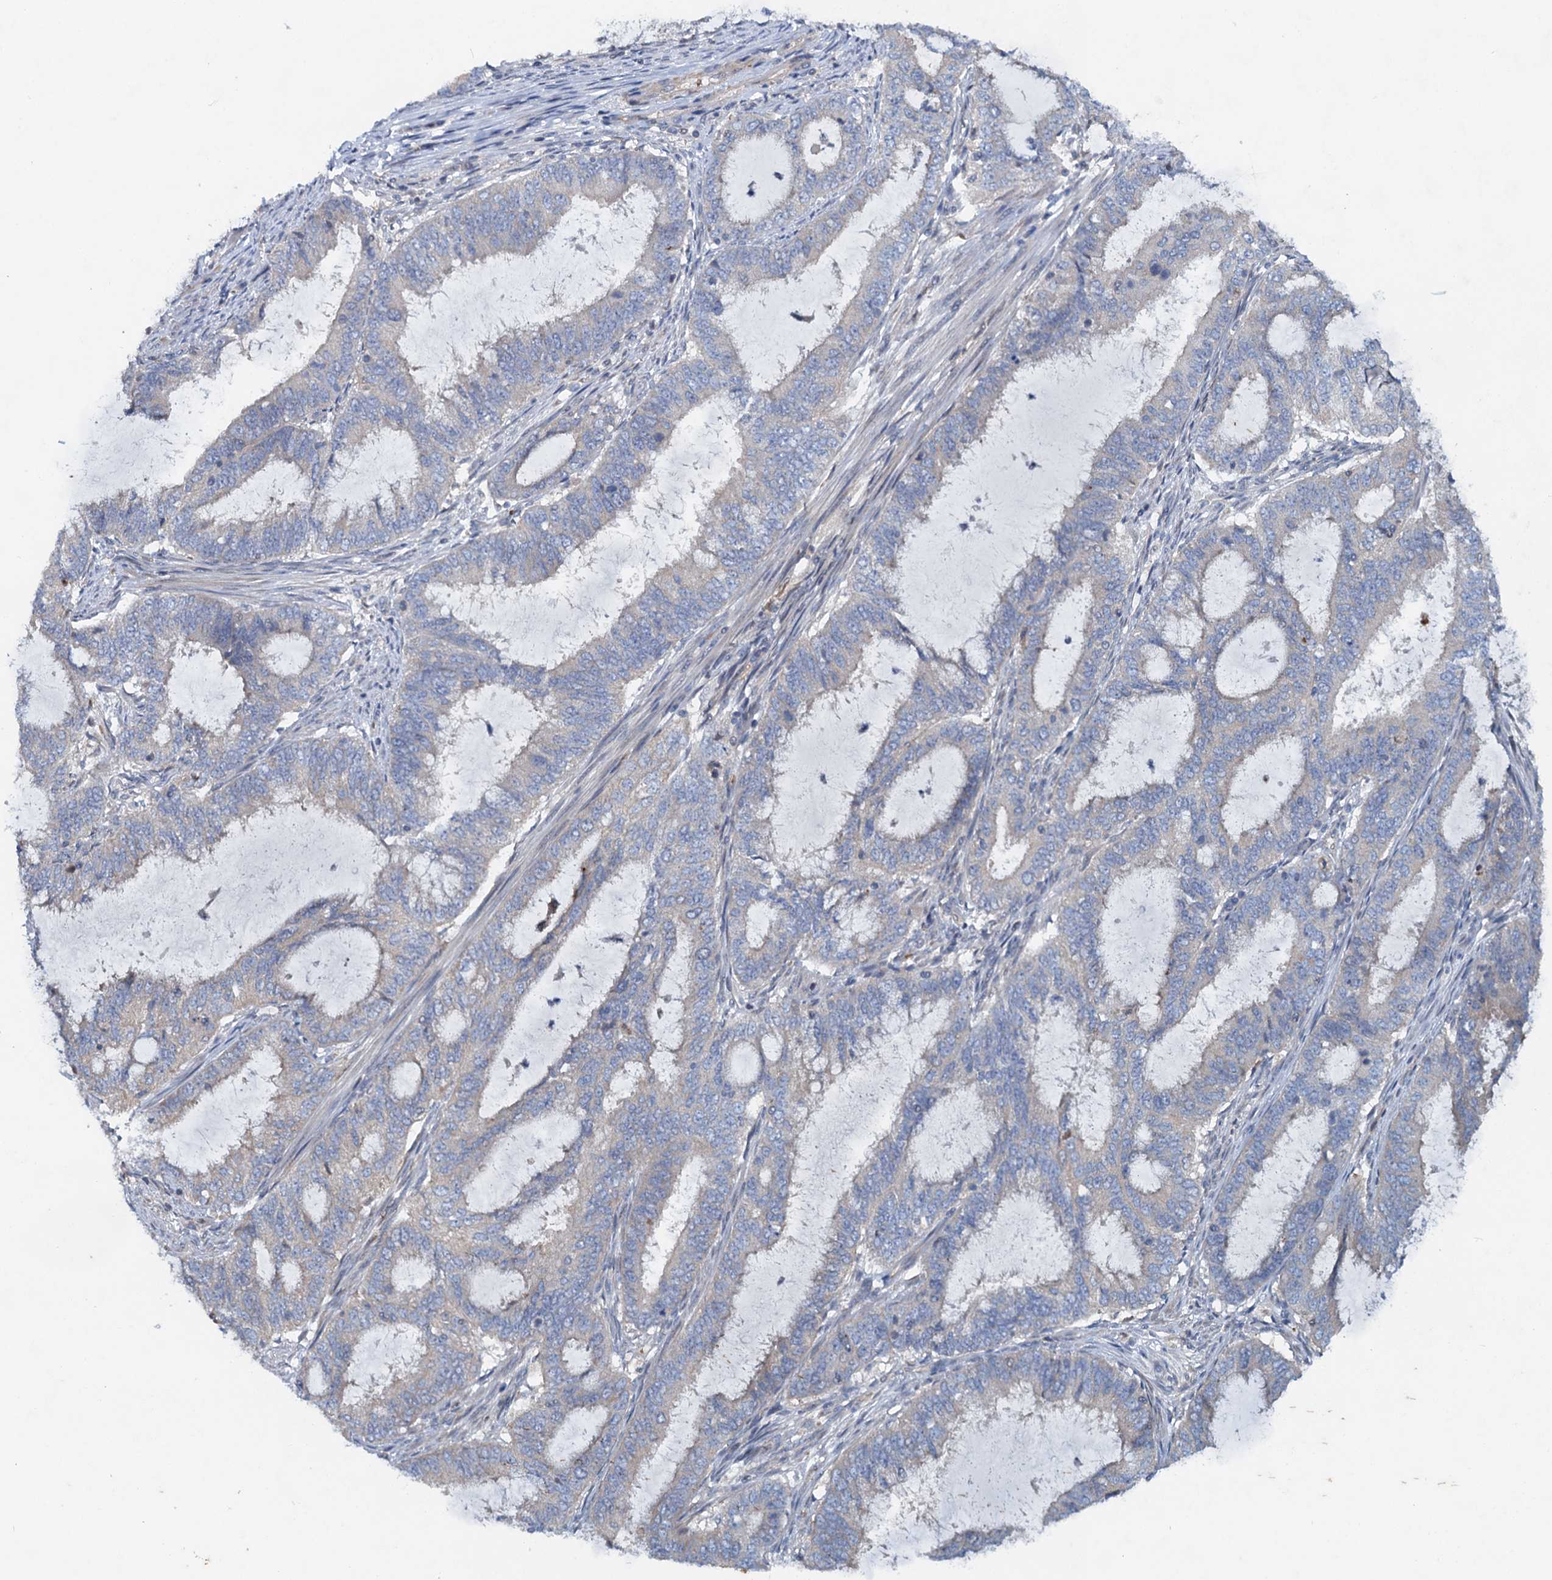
{"staining": {"intensity": "negative", "quantity": "none", "location": "none"}, "tissue": "endometrial cancer", "cell_type": "Tumor cells", "image_type": "cancer", "snomed": [{"axis": "morphology", "description": "Adenocarcinoma, NOS"}, {"axis": "topography", "description": "Endometrium"}], "caption": "Protein analysis of endometrial adenocarcinoma demonstrates no significant staining in tumor cells.", "gene": "NBEA", "patient": {"sex": "female", "age": 51}}